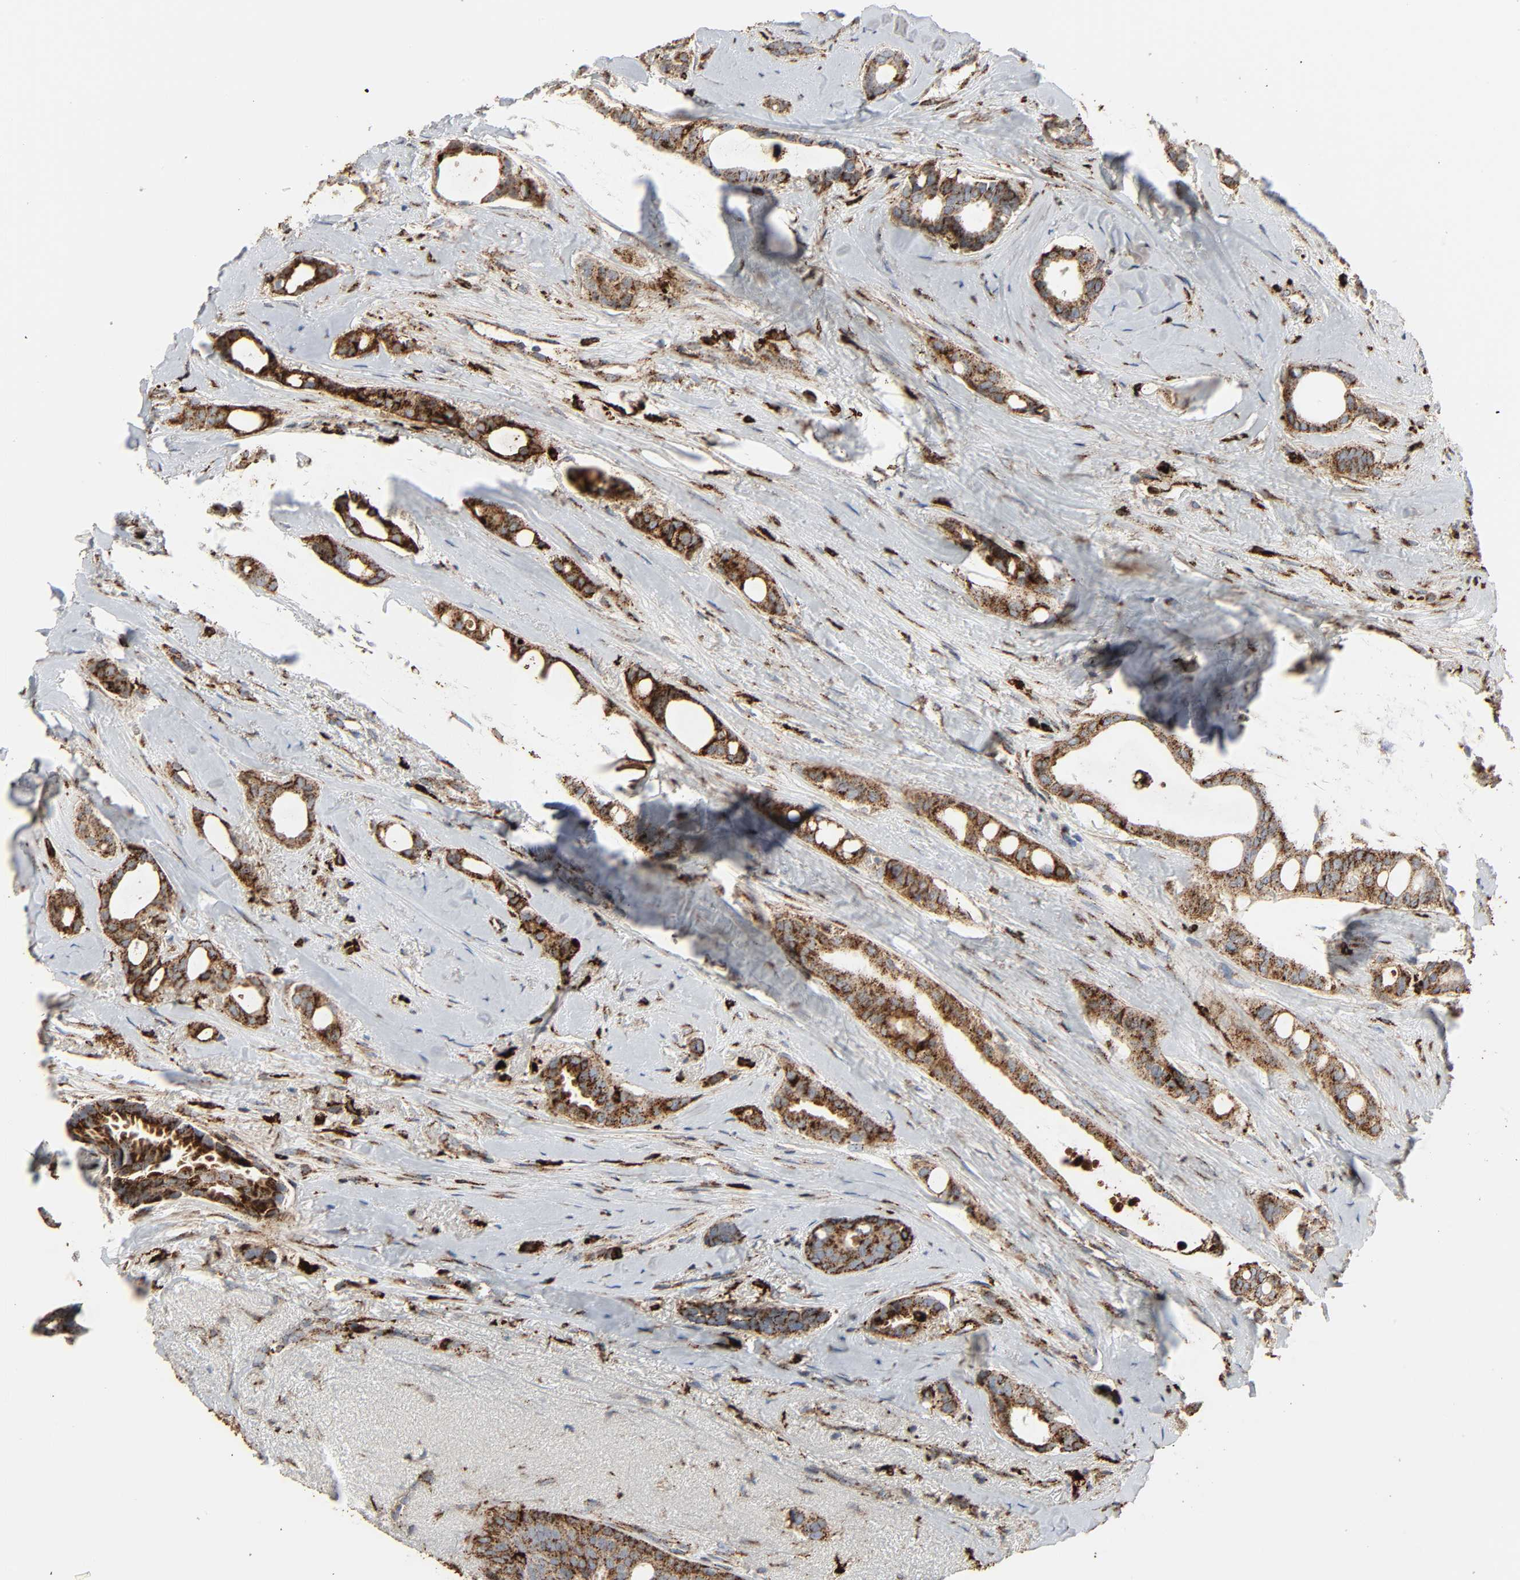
{"staining": {"intensity": "strong", "quantity": ">75%", "location": "cytoplasmic/membranous"}, "tissue": "breast cancer", "cell_type": "Tumor cells", "image_type": "cancer", "snomed": [{"axis": "morphology", "description": "Duct carcinoma"}, {"axis": "topography", "description": "Breast"}], "caption": "Strong cytoplasmic/membranous staining for a protein is identified in approximately >75% of tumor cells of breast intraductal carcinoma using IHC.", "gene": "PSAP", "patient": {"sex": "female", "age": 54}}